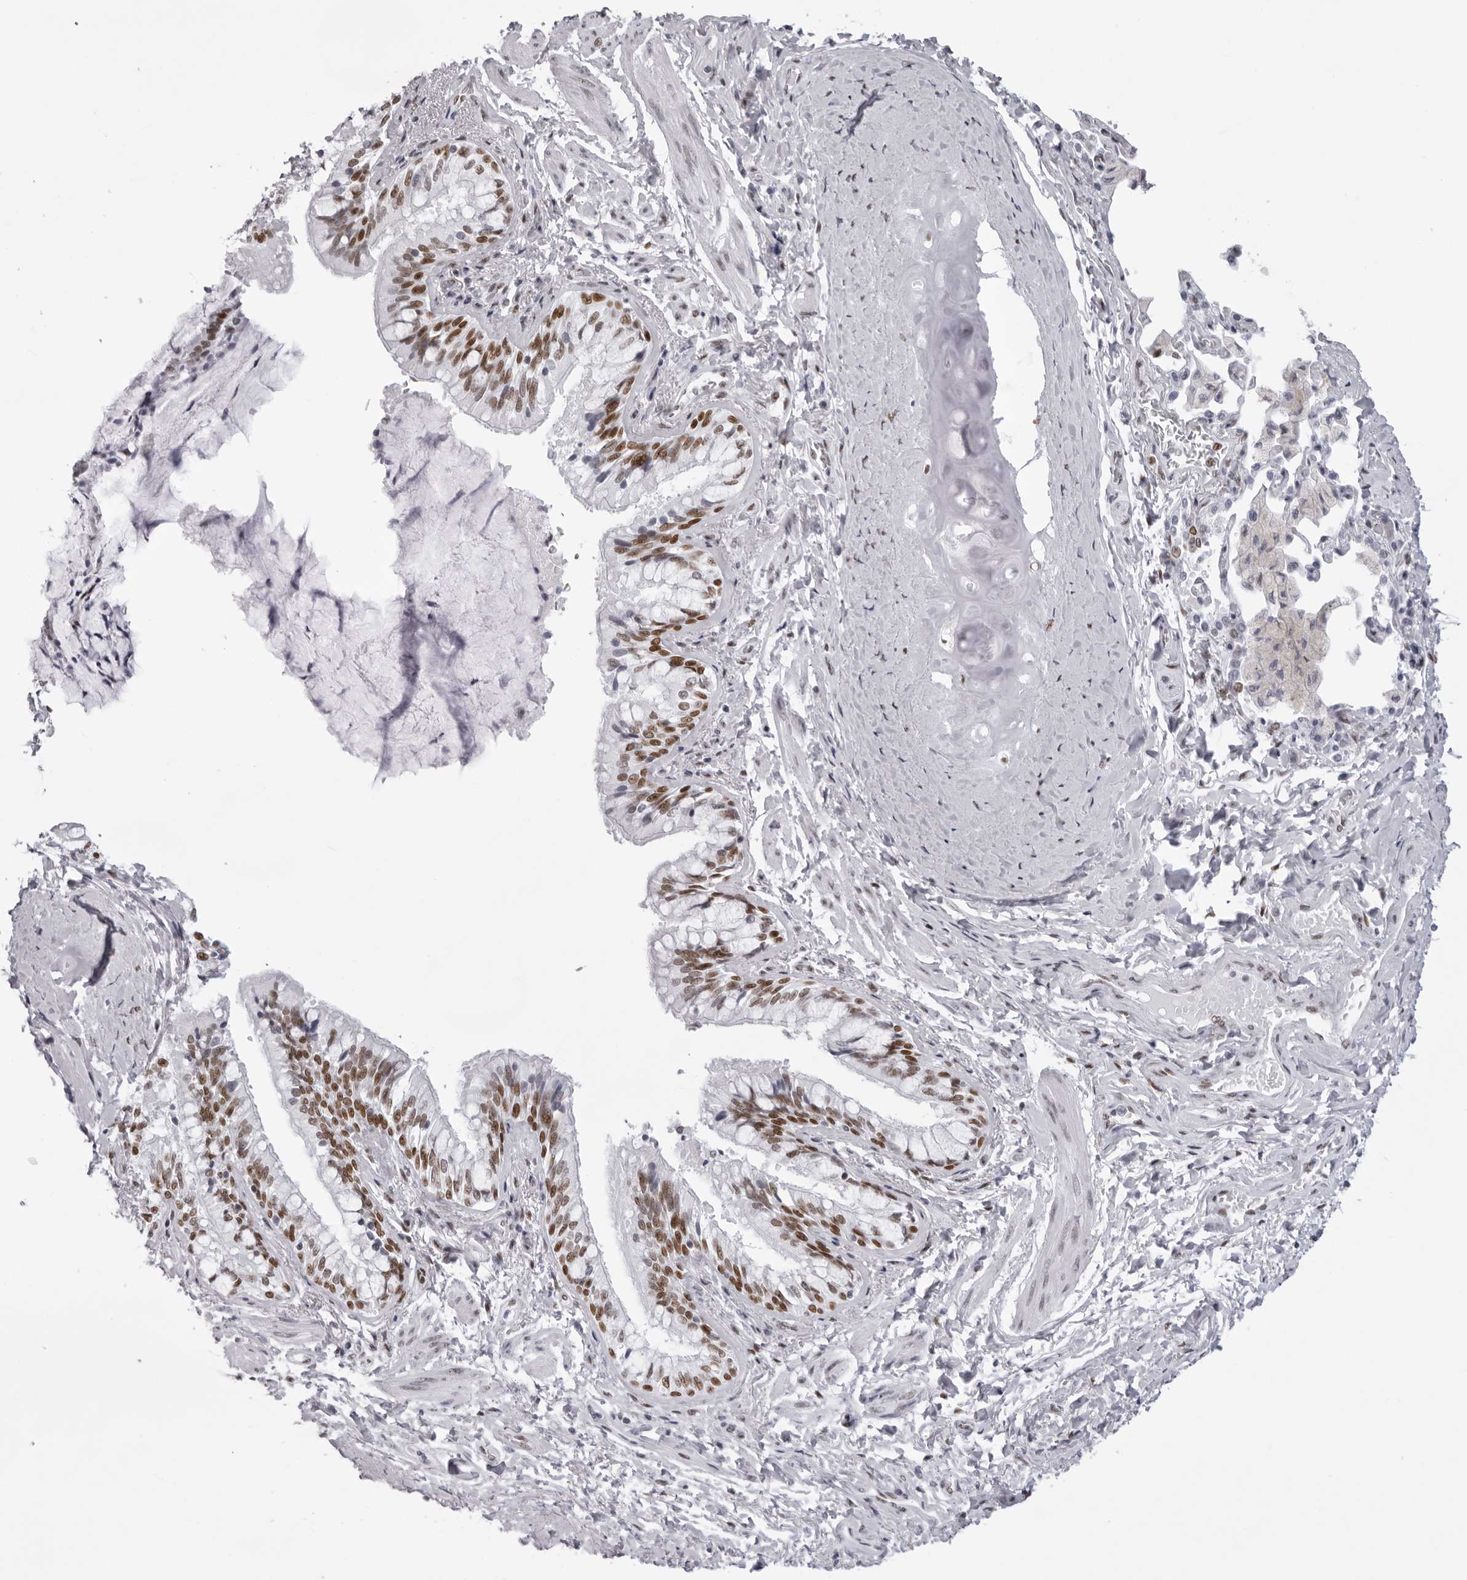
{"staining": {"intensity": "strong", "quantity": ">75%", "location": "nuclear"}, "tissue": "bronchus", "cell_type": "Respiratory epithelial cells", "image_type": "normal", "snomed": [{"axis": "morphology", "description": "Normal tissue, NOS"}, {"axis": "morphology", "description": "Inflammation, NOS"}, {"axis": "topography", "description": "Bronchus"}, {"axis": "topography", "description": "Lung"}], "caption": "This photomicrograph reveals unremarkable bronchus stained with IHC to label a protein in brown. The nuclear of respiratory epithelial cells show strong positivity for the protein. Nuclei are counter-stained blue.", "gene": "IRF2BP2", "patient": {"sex": "female", "age": 46}}